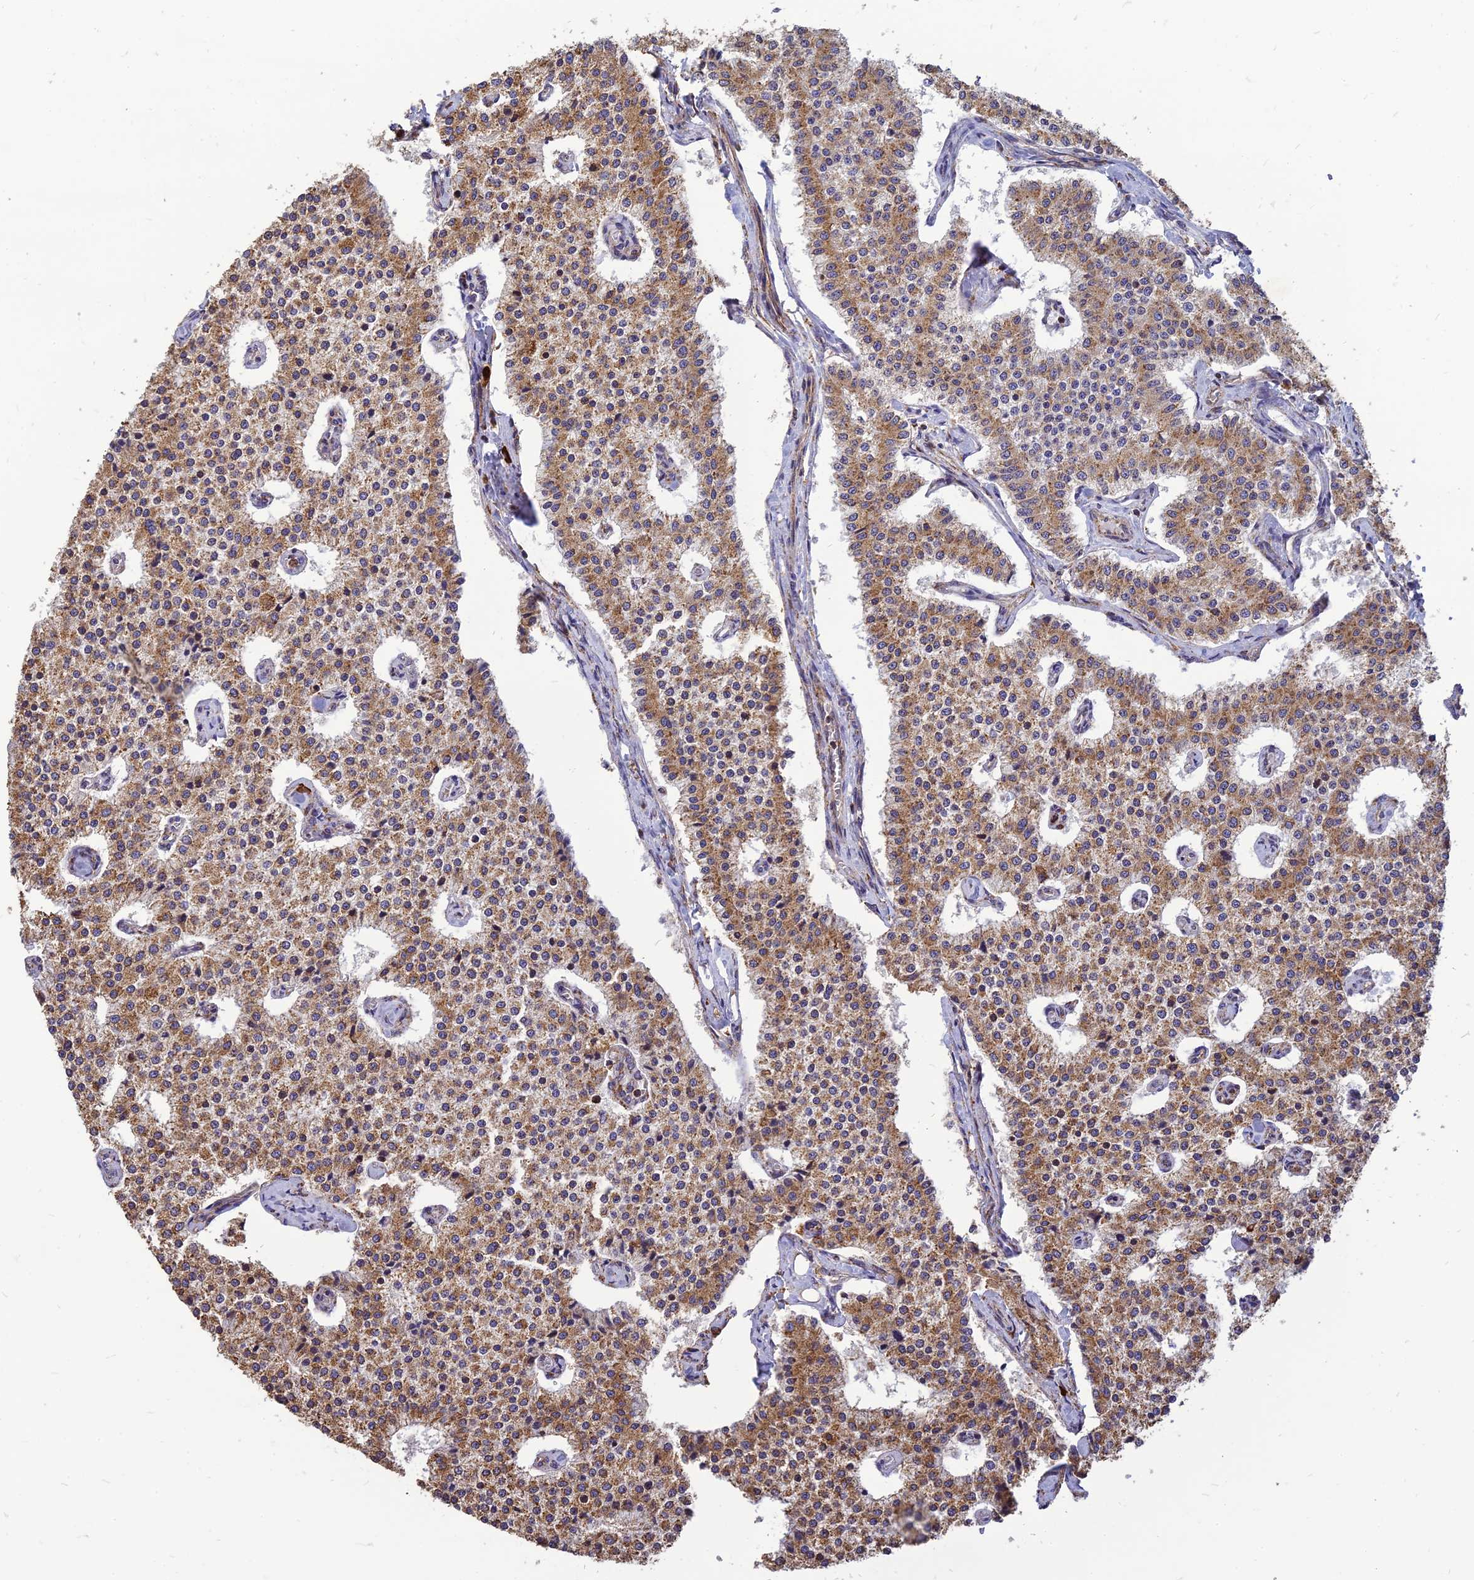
{"staining": {"intensity": "moderate", "quantity": ">75%", "location": "cytoplasmic/membranous"}, "tissue": "carcinoid", "cell_type": "Tumor cells", "image_type": "cancer", "snomed": [{"axis": "morphology", "description": "Carcinoid, malignant, NOS"}, {"axis": "topography", "description": "Colon"}], "caption": "An immunohistochemistry histopathology image of neoplastic tissue is shown. Protein staining in brown shows moderate cytoplasmic/membranous positivity in carcinoid within tumor cells.", "gene": "THUMPD2", "patient": {"sex": "female", "age": 52}}